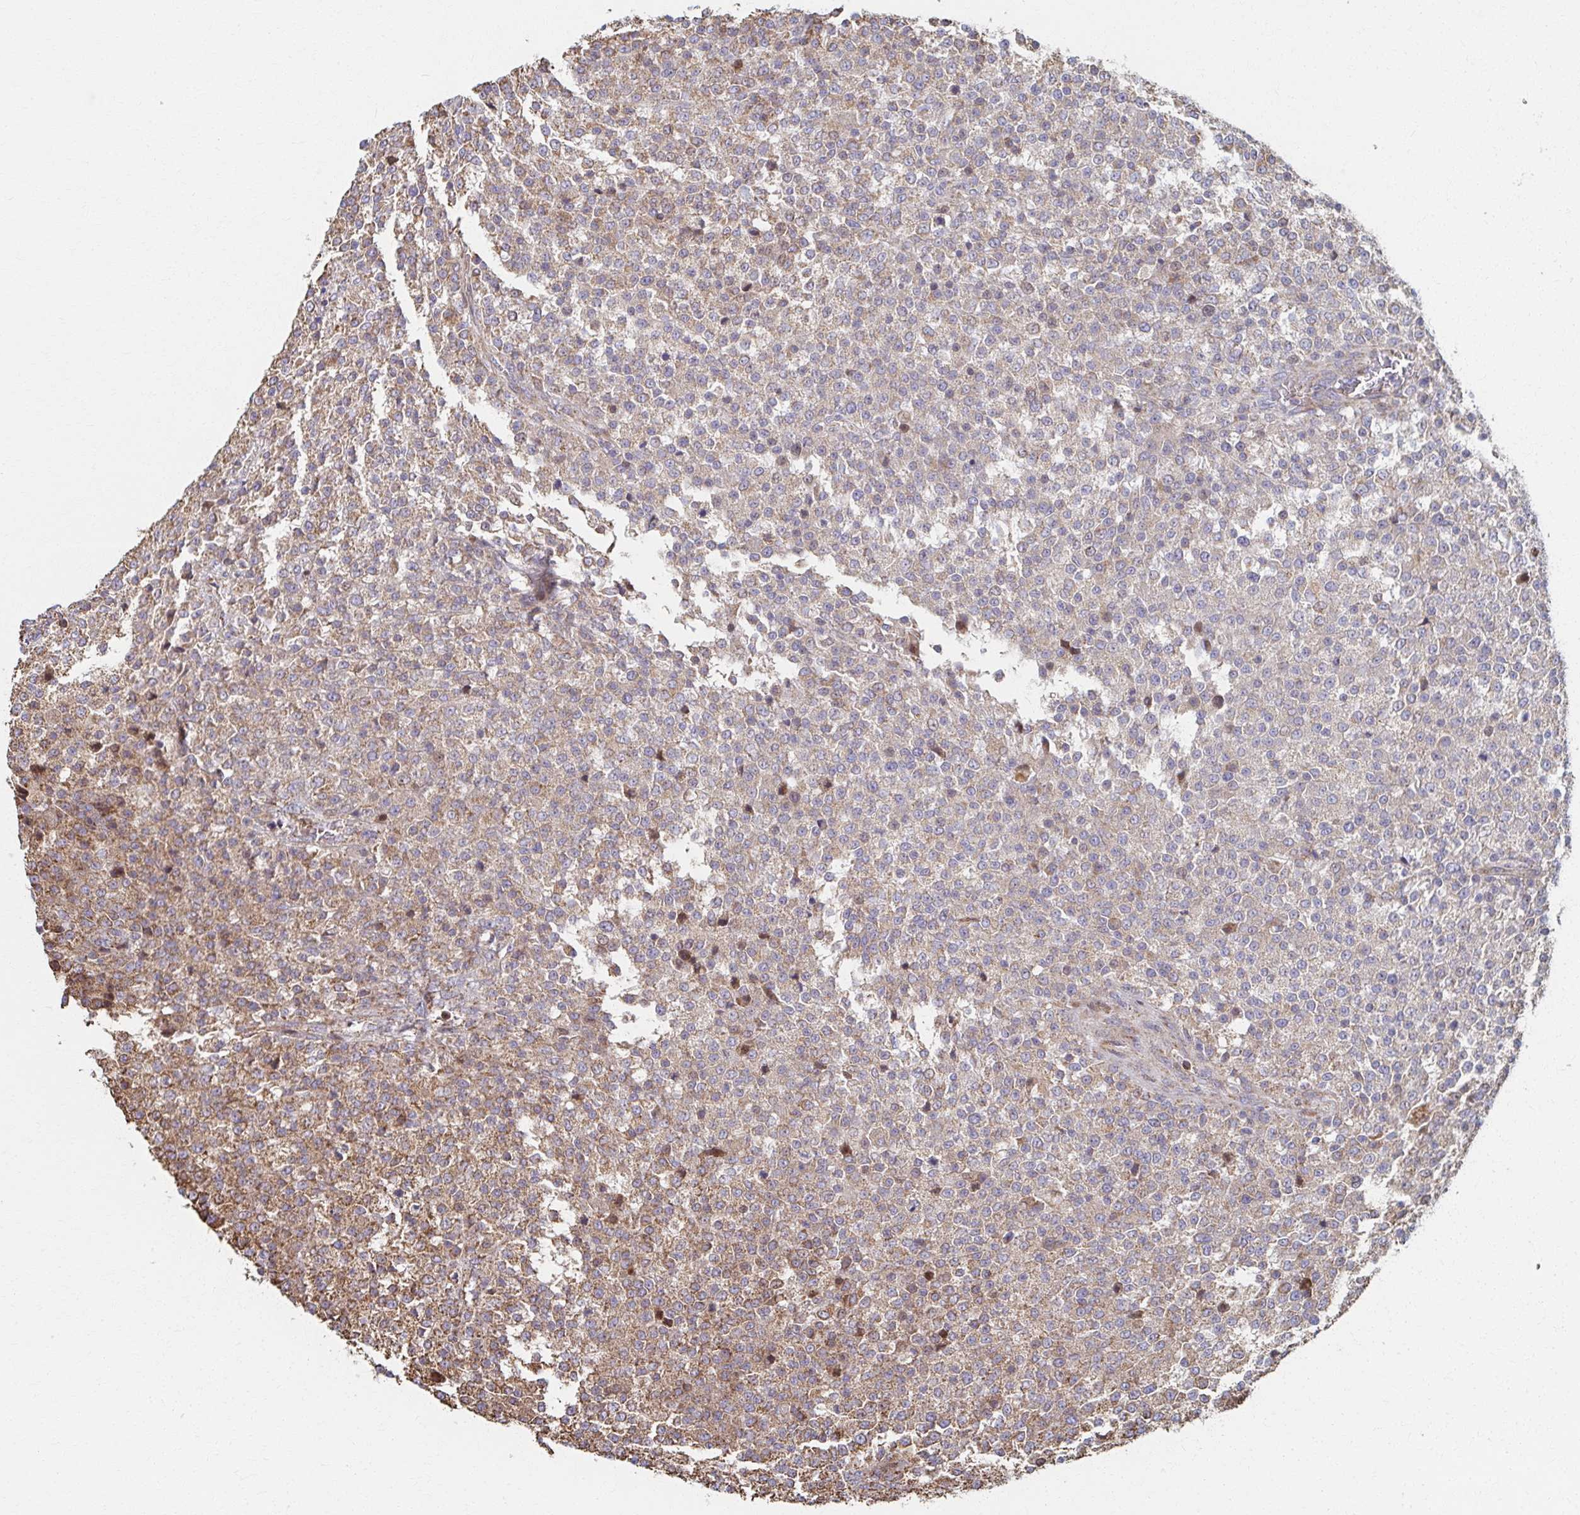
{"staining": {"intensity": "moderate", "quantity": "25%-75%", "location": "cytoplasmic/membranous"}, "tissue": "testis cancer", "cell_type": "Tumor cells", "image_type": "cancer", "snomed": [{"axis": "morphology", "description": "Seminoma, NOS"}, {"axis": "topography", "description": "Testis"}], "caption": "Immunohistochemical staining of human seminoma (testis) reveals moderate cytoplasmic/membranous protein positivity in approximately 25%-75% of tumor cells. Using DAB (brown) and hematoxylin (blue) stains, captured at high magnification using brightfield microscopy.", "gene": "SAT1", "patient": {"sex": "male", "age": 59}}